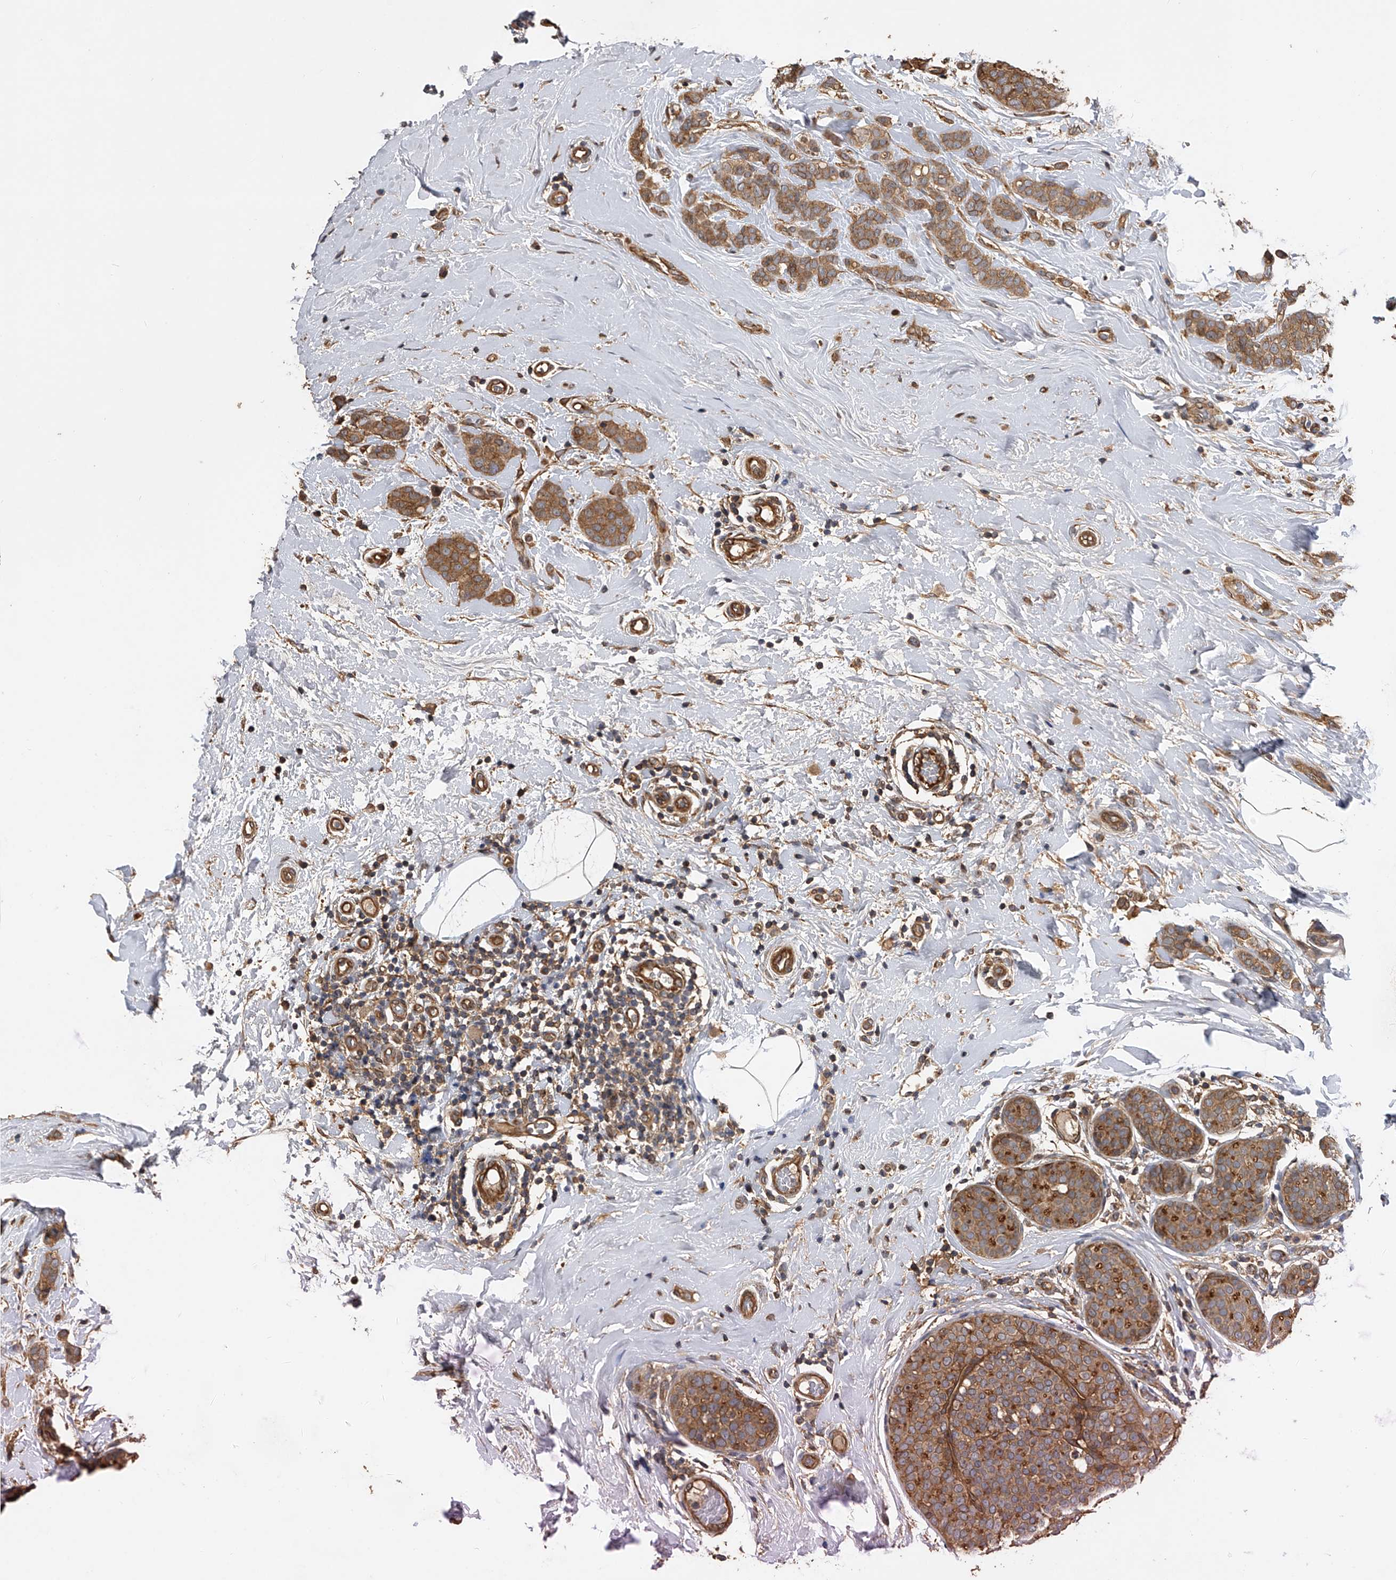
{"staining": {"intensity": "moderate", "quantity": ">75%", "location": "cytoplasmic/membranous"}, "tissue": "breast cancer", "cell_type": "Tumor cells", "image_type": "cancer", "snomed": [{"axis": "morphology", "description": "Lobular carcinoma, in situ"}, {"axis": "morphology", "description": "Lobular carcinoma"}, {"axis": "topography", "description": "Breast"}], "caption": "The immunohistochemical stain shows moderate cytoplasmic/membranous positivity in tumor cells of lobular carcinoma (breast) tissue. Using DAB (3,3'-diaminobenzidine) (brown) and hematoxylin (blue) stains, captured at high magnification using brightfield microscopy.", "gene": "PTPRA", "patient": {"sex": "female", "age": 41}}